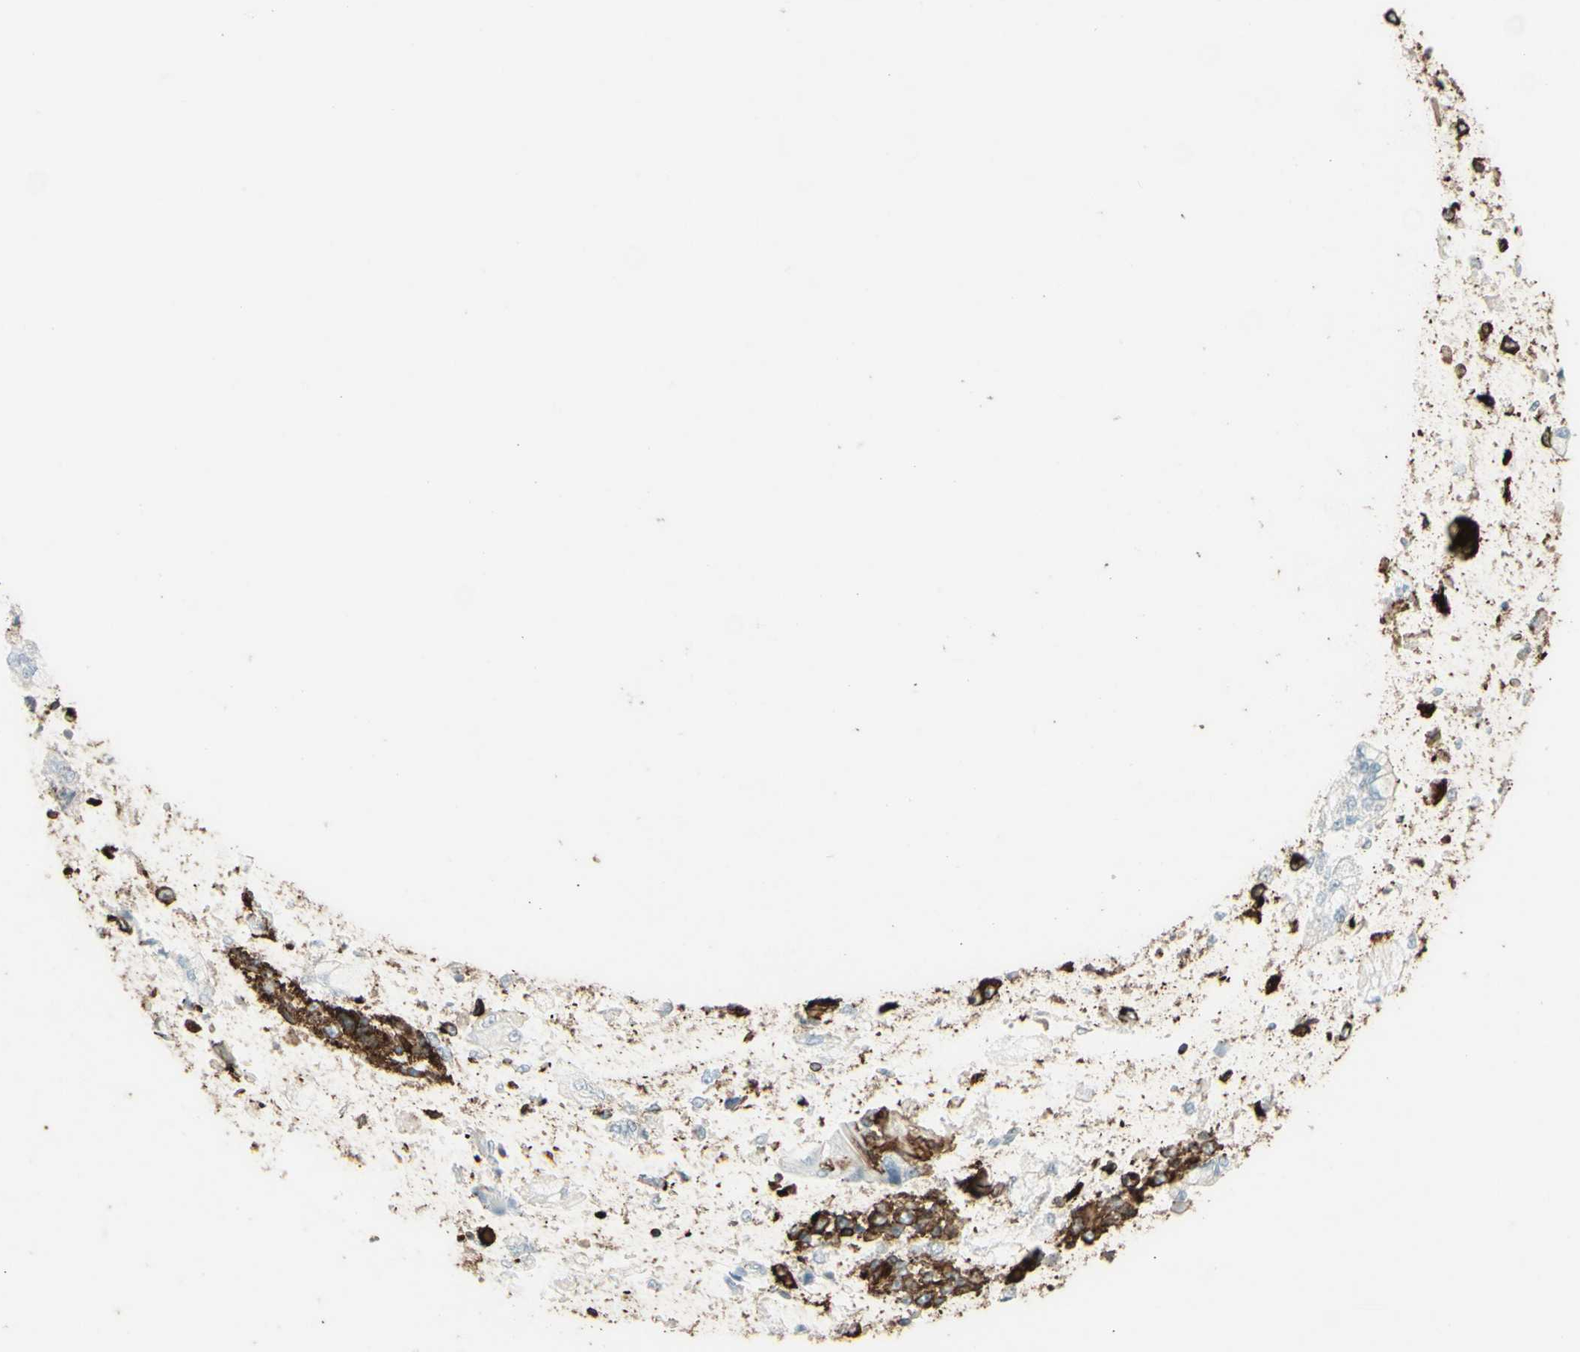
{"staining": {"intensity": "negative", "quantity": "none", "location": "none"}, "tissue": "stomach cancer", "cell_type": "Tumor cells", "image_type": "cancer", "snomed": [{"axis": "morphology", "description": "Adenocarcinoma, NOS"}, {"axis": "morphology", "description": "Adenocarcinoma, High grade"}, {"axis": "topography", "description": "Stomach, upper"}, {"axis": "topography", "description": "Stomach, lower"}], "caption": "This is an immunohistochemistry photomicrograph of human high-grade adenocarcinoma (stomach). There is no positivity in tumor cells.", "gene": "HLA-DPB1", "patient": {"sex": "female", "age": 65}}